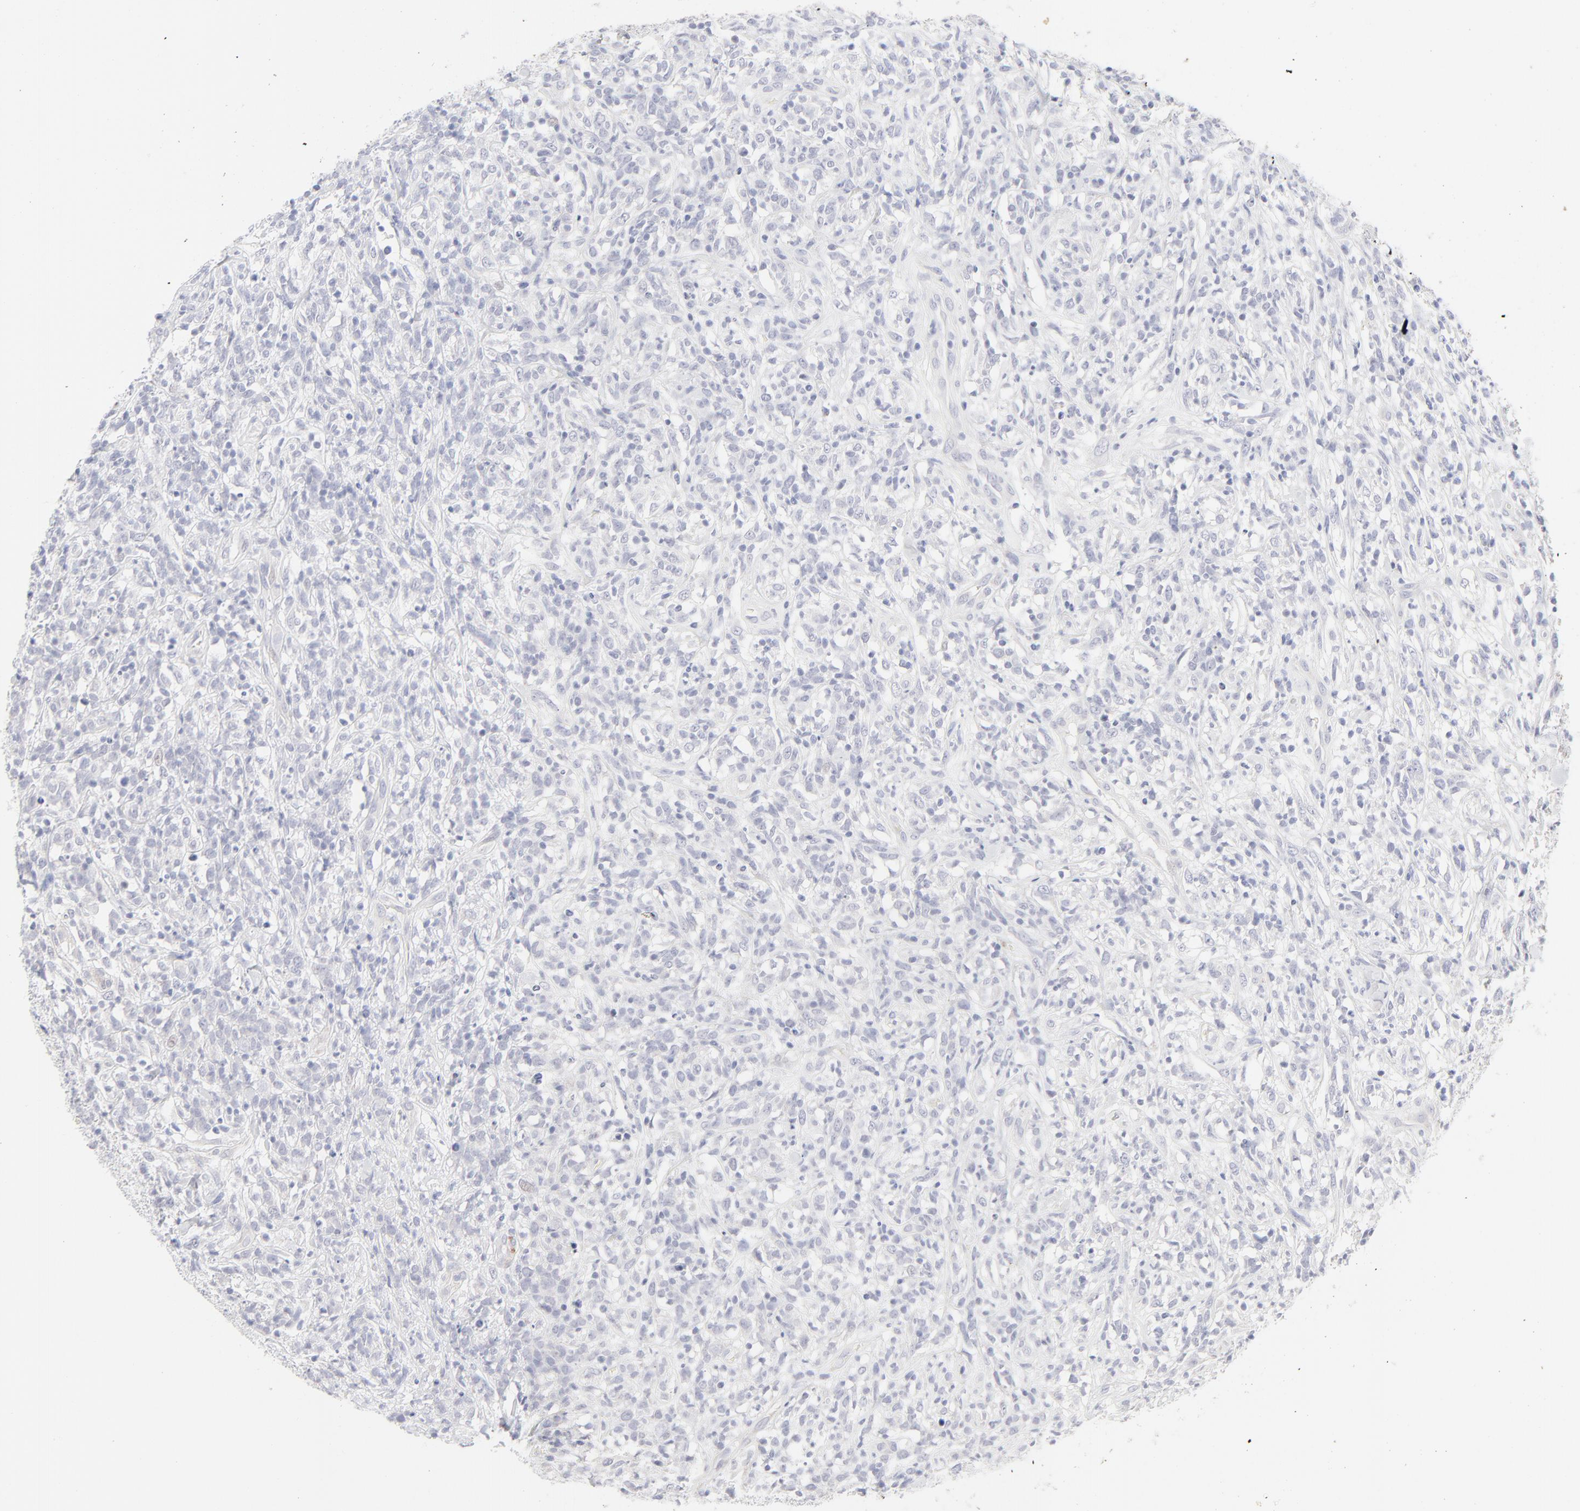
{"staining": {"intensity": "negative", "quantity": "none", "location": "none"}, "tissue": "lymphoma", "cell_type": "Tumor cells", "image_type": "cancer", "snomed": [{"axis": "morphology", "description": "Malignant lymphoma, non-Hodgkin's type, High grade"}, {"axis": "topography", "description": "Lymph node"}], "caption": "An IHC histopathology image of lymphoma is shown. There is no staining in tumor cells of lymphoma.", "gene": "NPNT", "patient": {"sex": "female", "age": 73}}